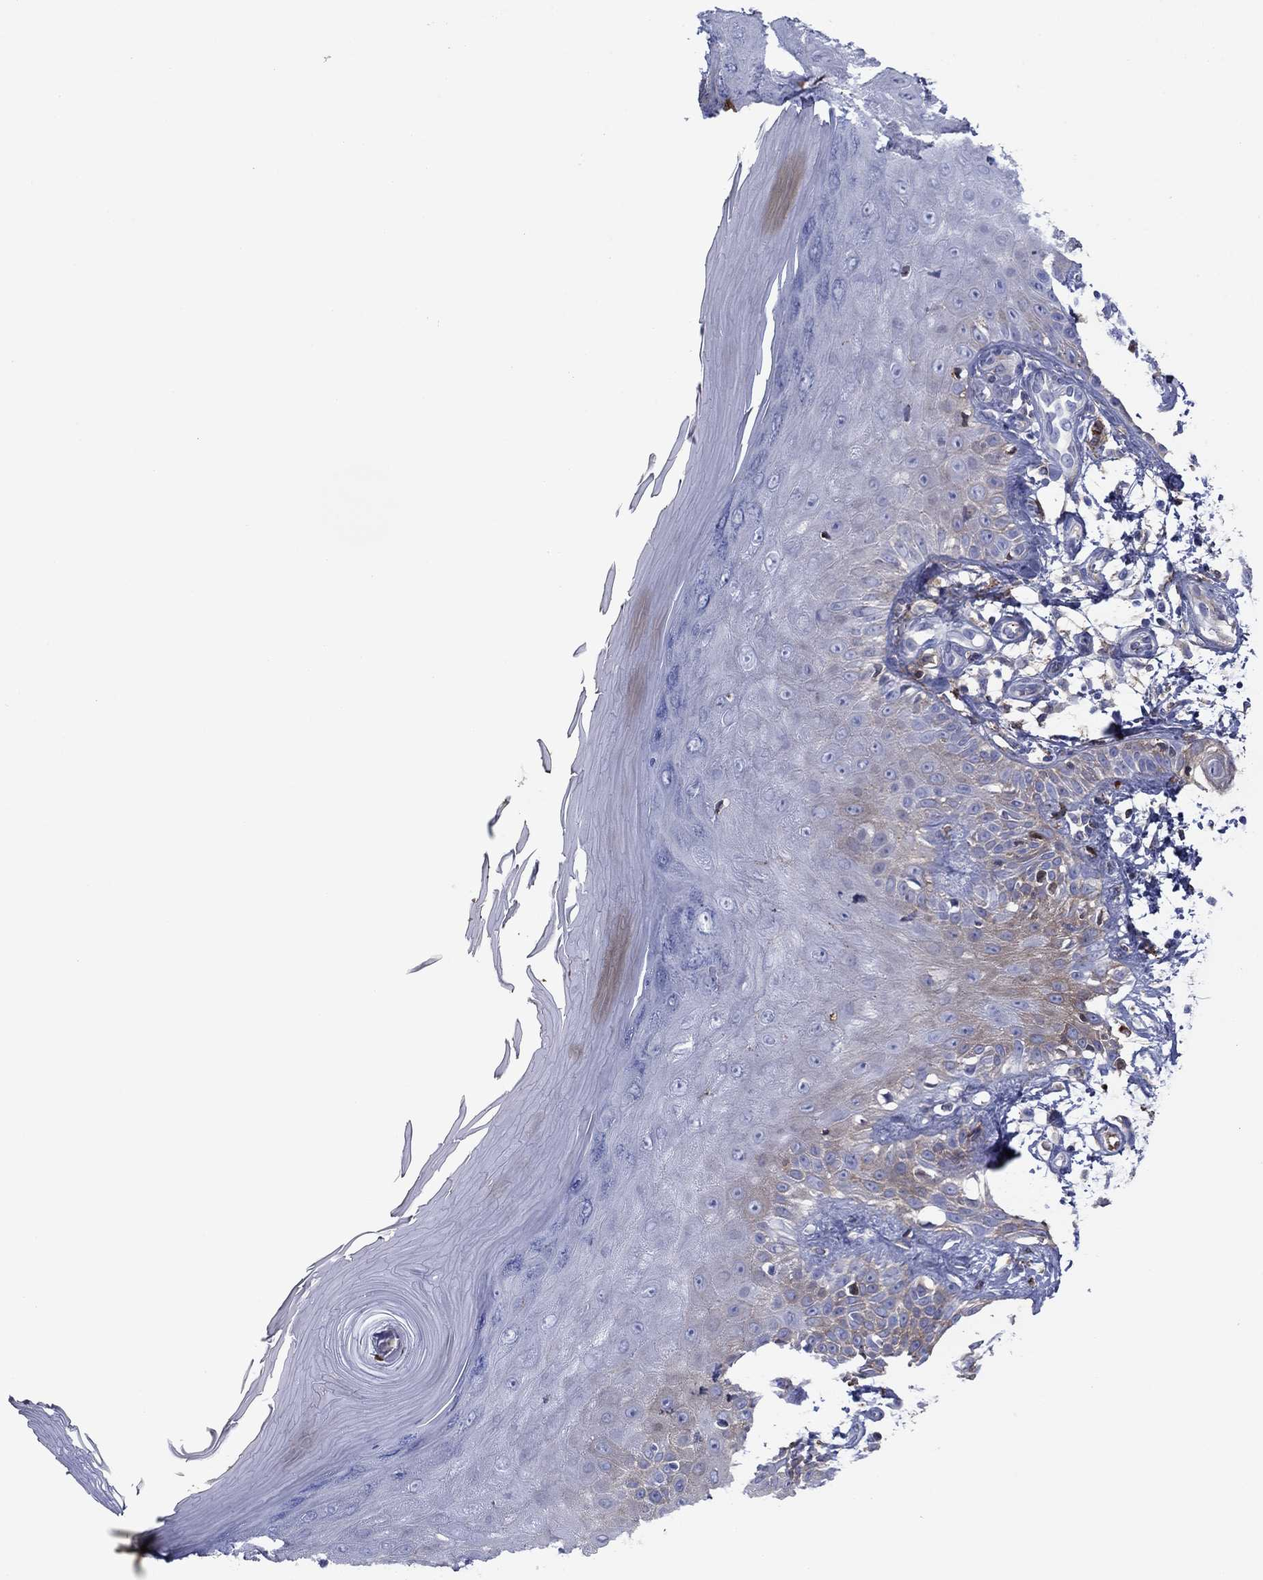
{"staining": {"intensity": "negative", "quantity": "none", "location": "none"}, "tissue": "skin", "cell_type": "Fibroblasts", "image_type": "normal", "snomed": [{"axis": "morphology", "description": "Normal tissue, NOS"}, {"axis": "morphology", "description": "Inflammation, NOS"}, {"axis": "morphology", "description": "Fibrosis, NOS"}, {"axis": "topography", "description": "Skin"}], "caption": "Histopathology image shows no protein expression in fibroblasts of unremarkable skin.", "gene": "HPX", "patient": {"sex": "male", "age": 71}}